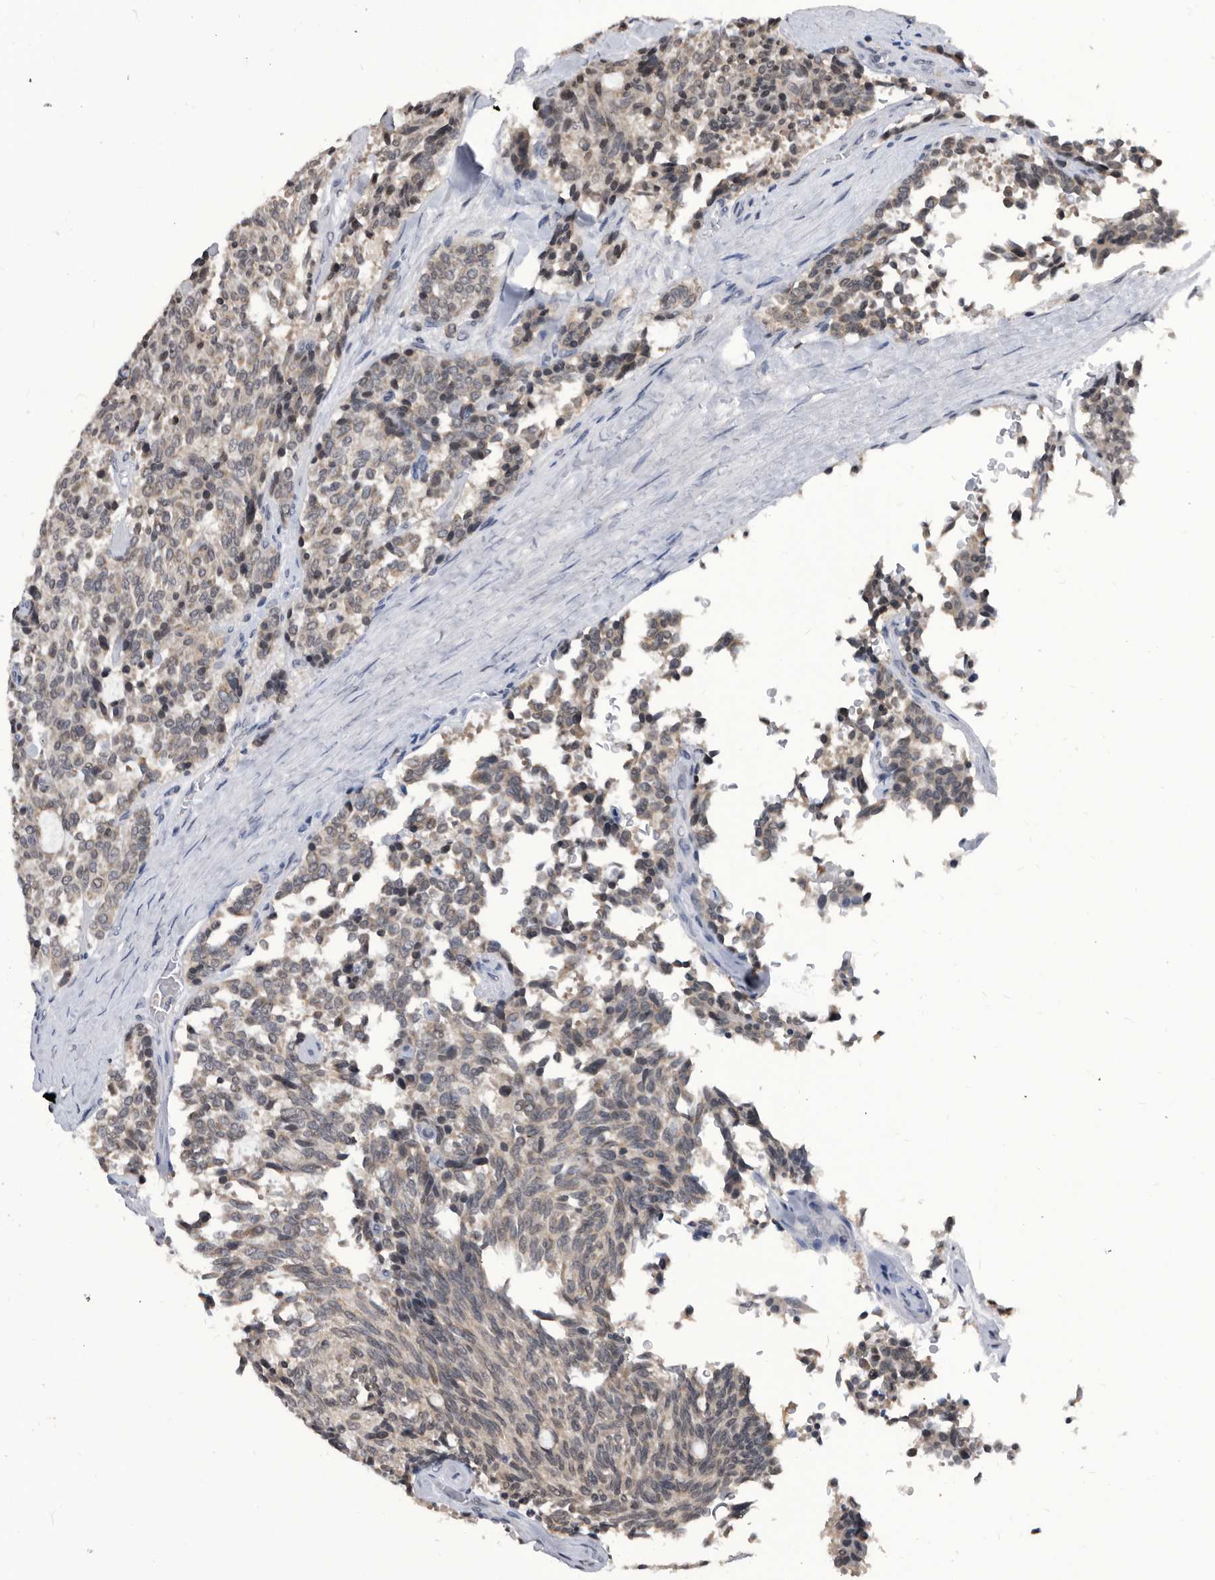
{"staining": {"intensity": "weak", "quantity": "25%-75%", "location": "cytoplasmic/membranous,nuclear"}, "tissue": "carcinoid", "cell_type": "Tumor cells", "image_type": "cancer", "snomed": [{"axis": "morphology", "description": "Carcinoid, malignant, NOS"}, {"axis": "topography", "description": "Pancreas"}], "caption": "This micrograph shows immunohistochemistry staining of human carcinoid (malignant), with low weak cytoplasmic/membranous and nuclear positivity in about 25%-75% of tumor cells.", "gene": "TSTD1", "patient": {"sex": "female", "age": 54}}